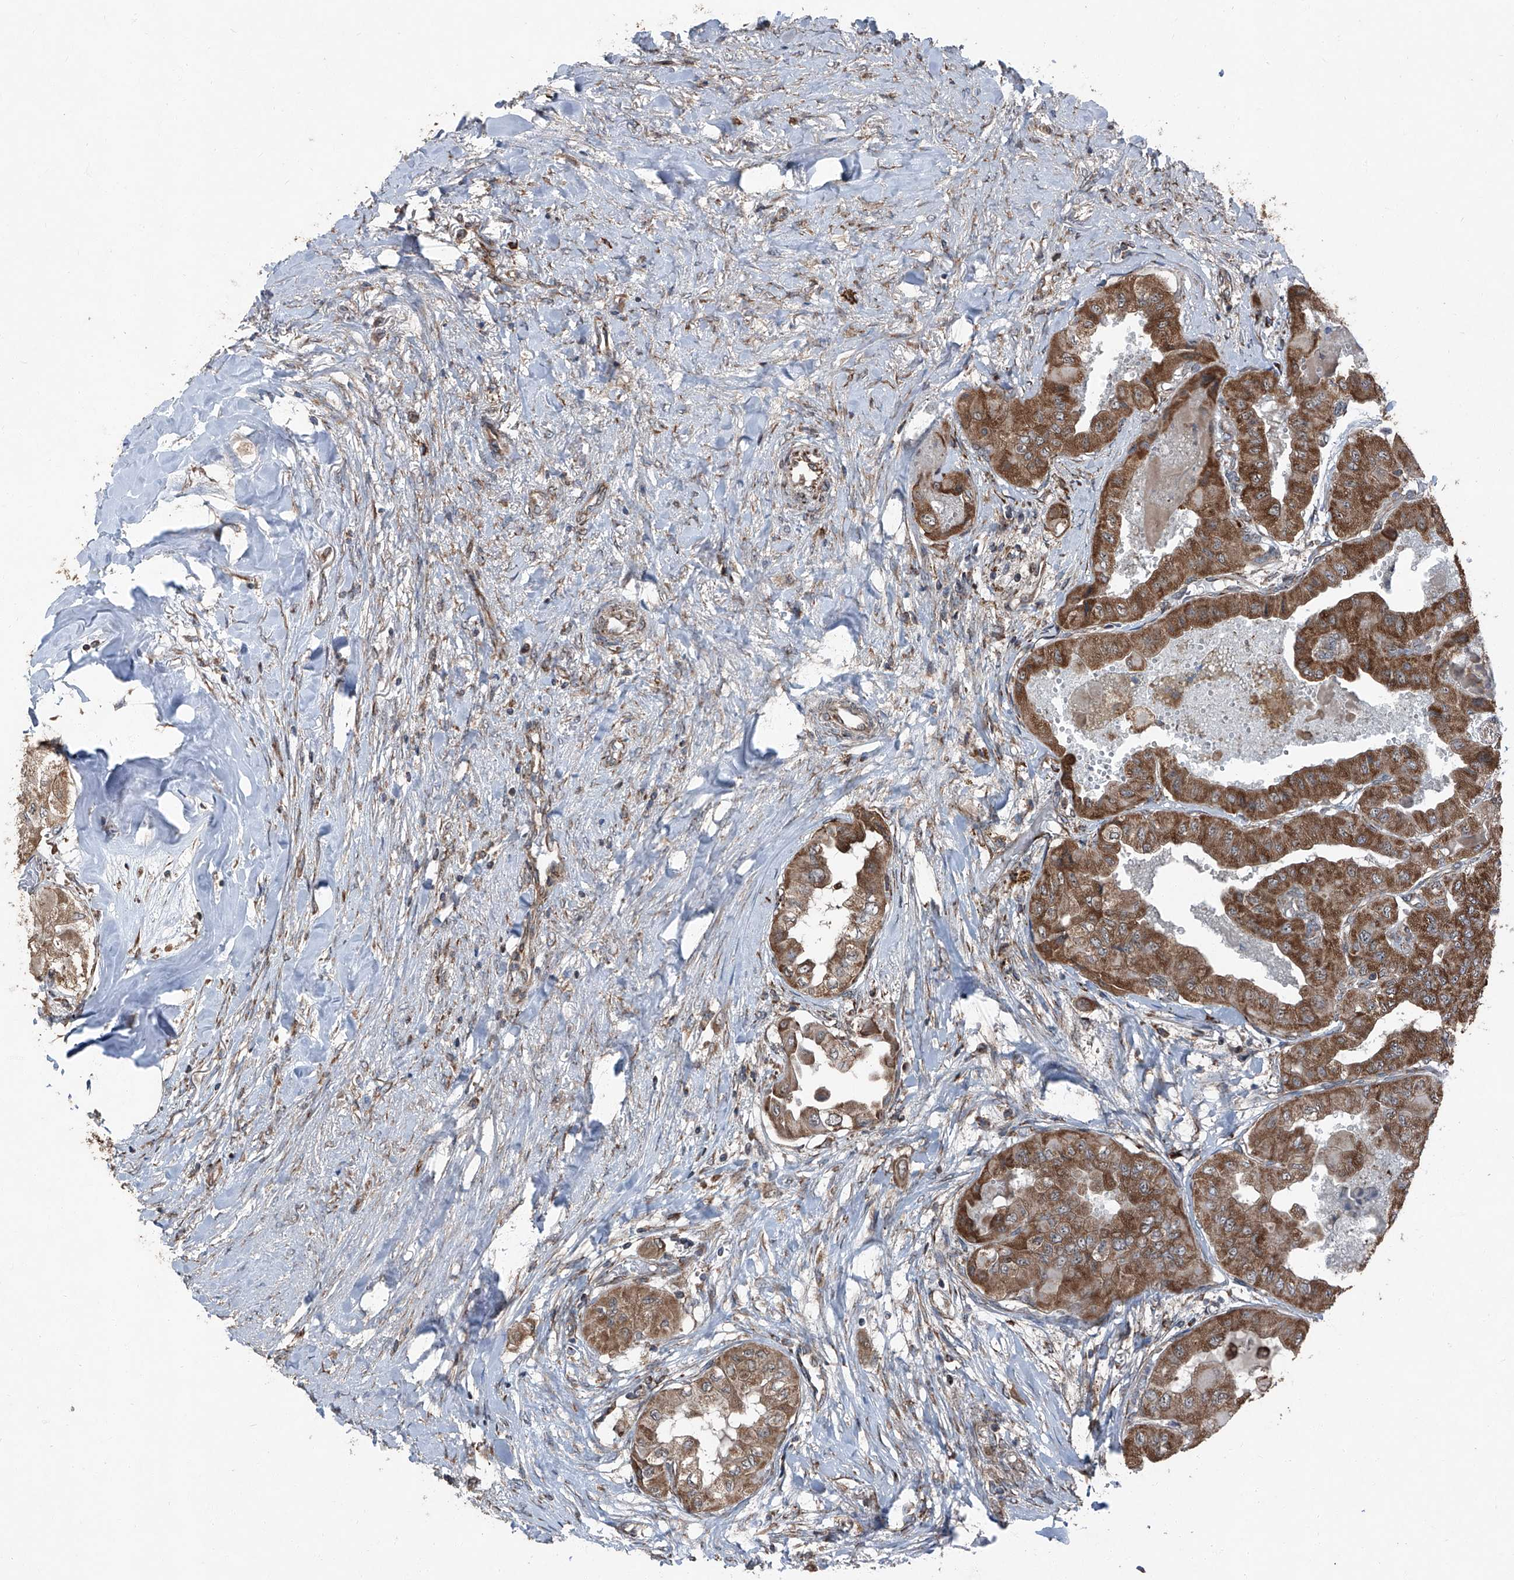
{"staining": {"intensity": "moderate", "quantity": ">75%", "location": "cytoplasmic/membranous"}, "tissue": "thyroid cancer", "cell_type": "Tumor cells", "image_type": "cancer", "snomed": [{"axis": "morphology", "description": "Papillary adenocarcinoma, NOS"}, {"axis": "topography", "description": "Thyroid gland"}], "caption": "Immunohistochemical staining of papillary adenocarcinoma (thyroid) shows medium levels of moderate cytoplasmic/membranous protein positivity in approximately >75% of tumor cells.", "gene": "LIMK1", "patient": {"sex": "female", "age": 59}}